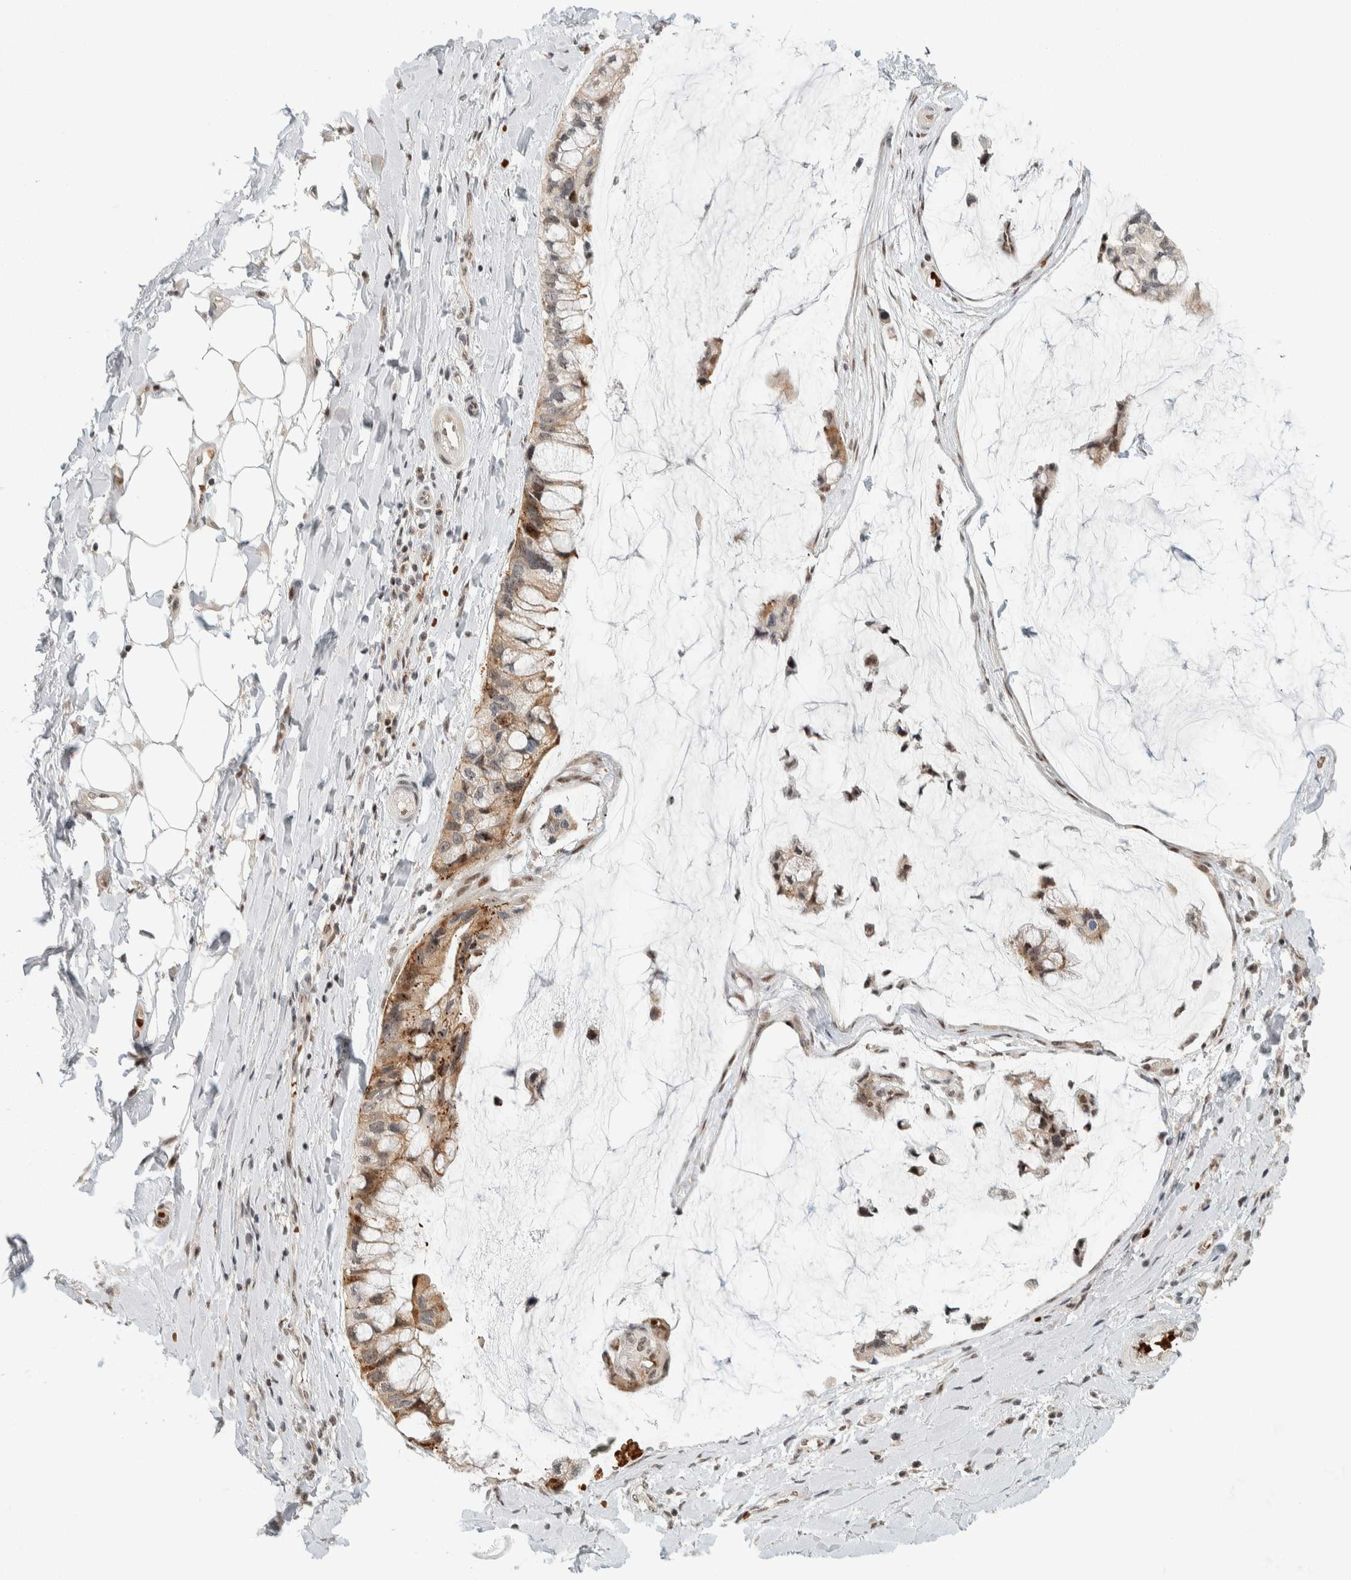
{"staining": {"intensity": "moderate", "quantity": "25%-75%", "location": "nuclear"}, "tissue": "ovarian cancer", "cell_type": "Tumor cells", "image_type": "cancer", "snomed": [{"axis": "morphology", "description": "Cystadenocarcinoma, mucinous, NOS"}, {"axis": "topography", "description": "Ovary"}], "caption": "The immunohistochemical stain shows moderate nuclear staining in tumor cells of ovarian mucinous cystadenocarcinoma tissue.", "gene": "ZBTB2", "patient": {"sex": "female", "age": 39}}